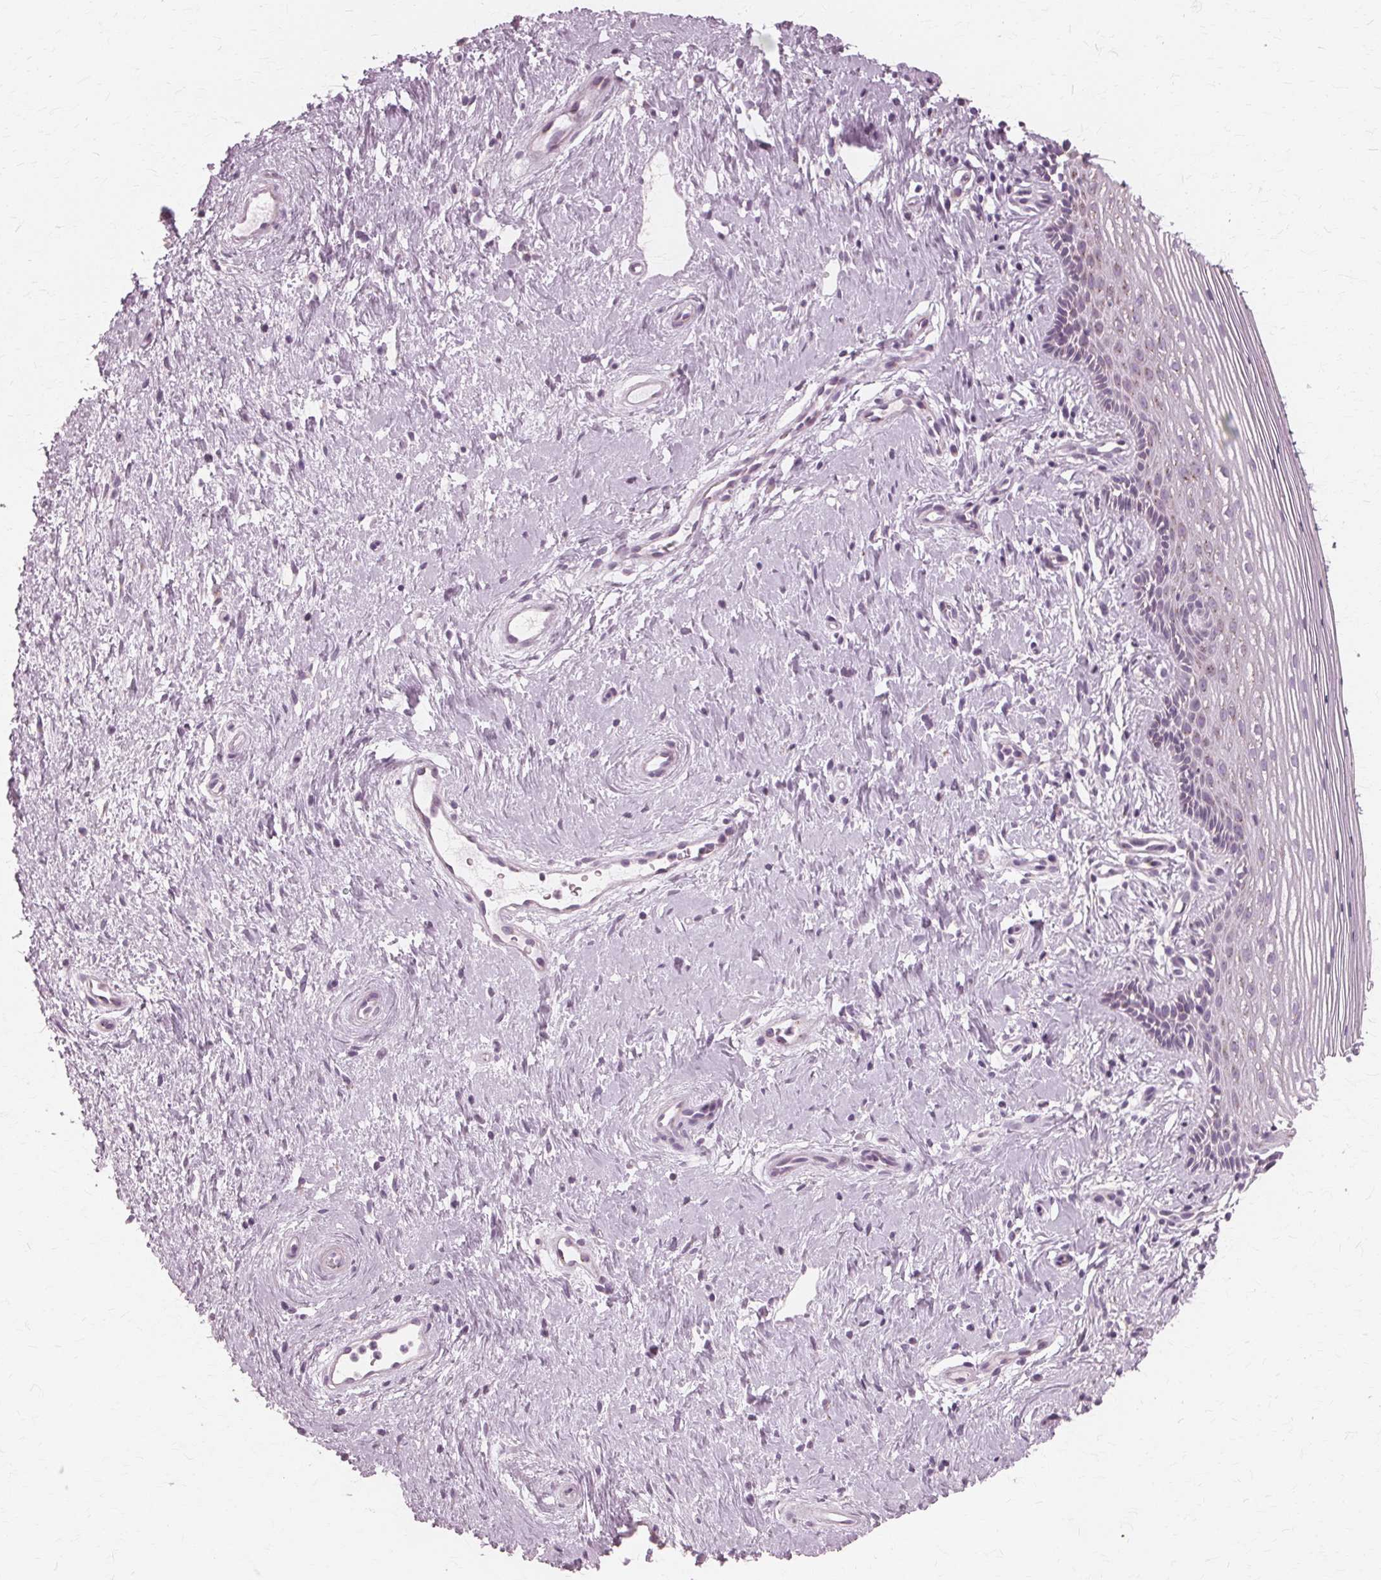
{"staining": {"intensity": "weak", "quantity": "25%-75%", "location": "cytoplasmic/membranous"}, "tissue": "vagina", "cell_type": "Squamous epithelial cells", "image_type": "normal", "snomed": [{"axis": "morphology", "description": "Normal tissue, NOS"}, {"axis": "topography", "description": "Vagina"}], "caption": "Weak cytoplasmic/membranous positivity for a protein is present in approximately 25%-75% of squamous epithelial cells of benign vagina using IHC.", "gene": "DNASE2", "patient": {"sex": "female", "age": 42}}